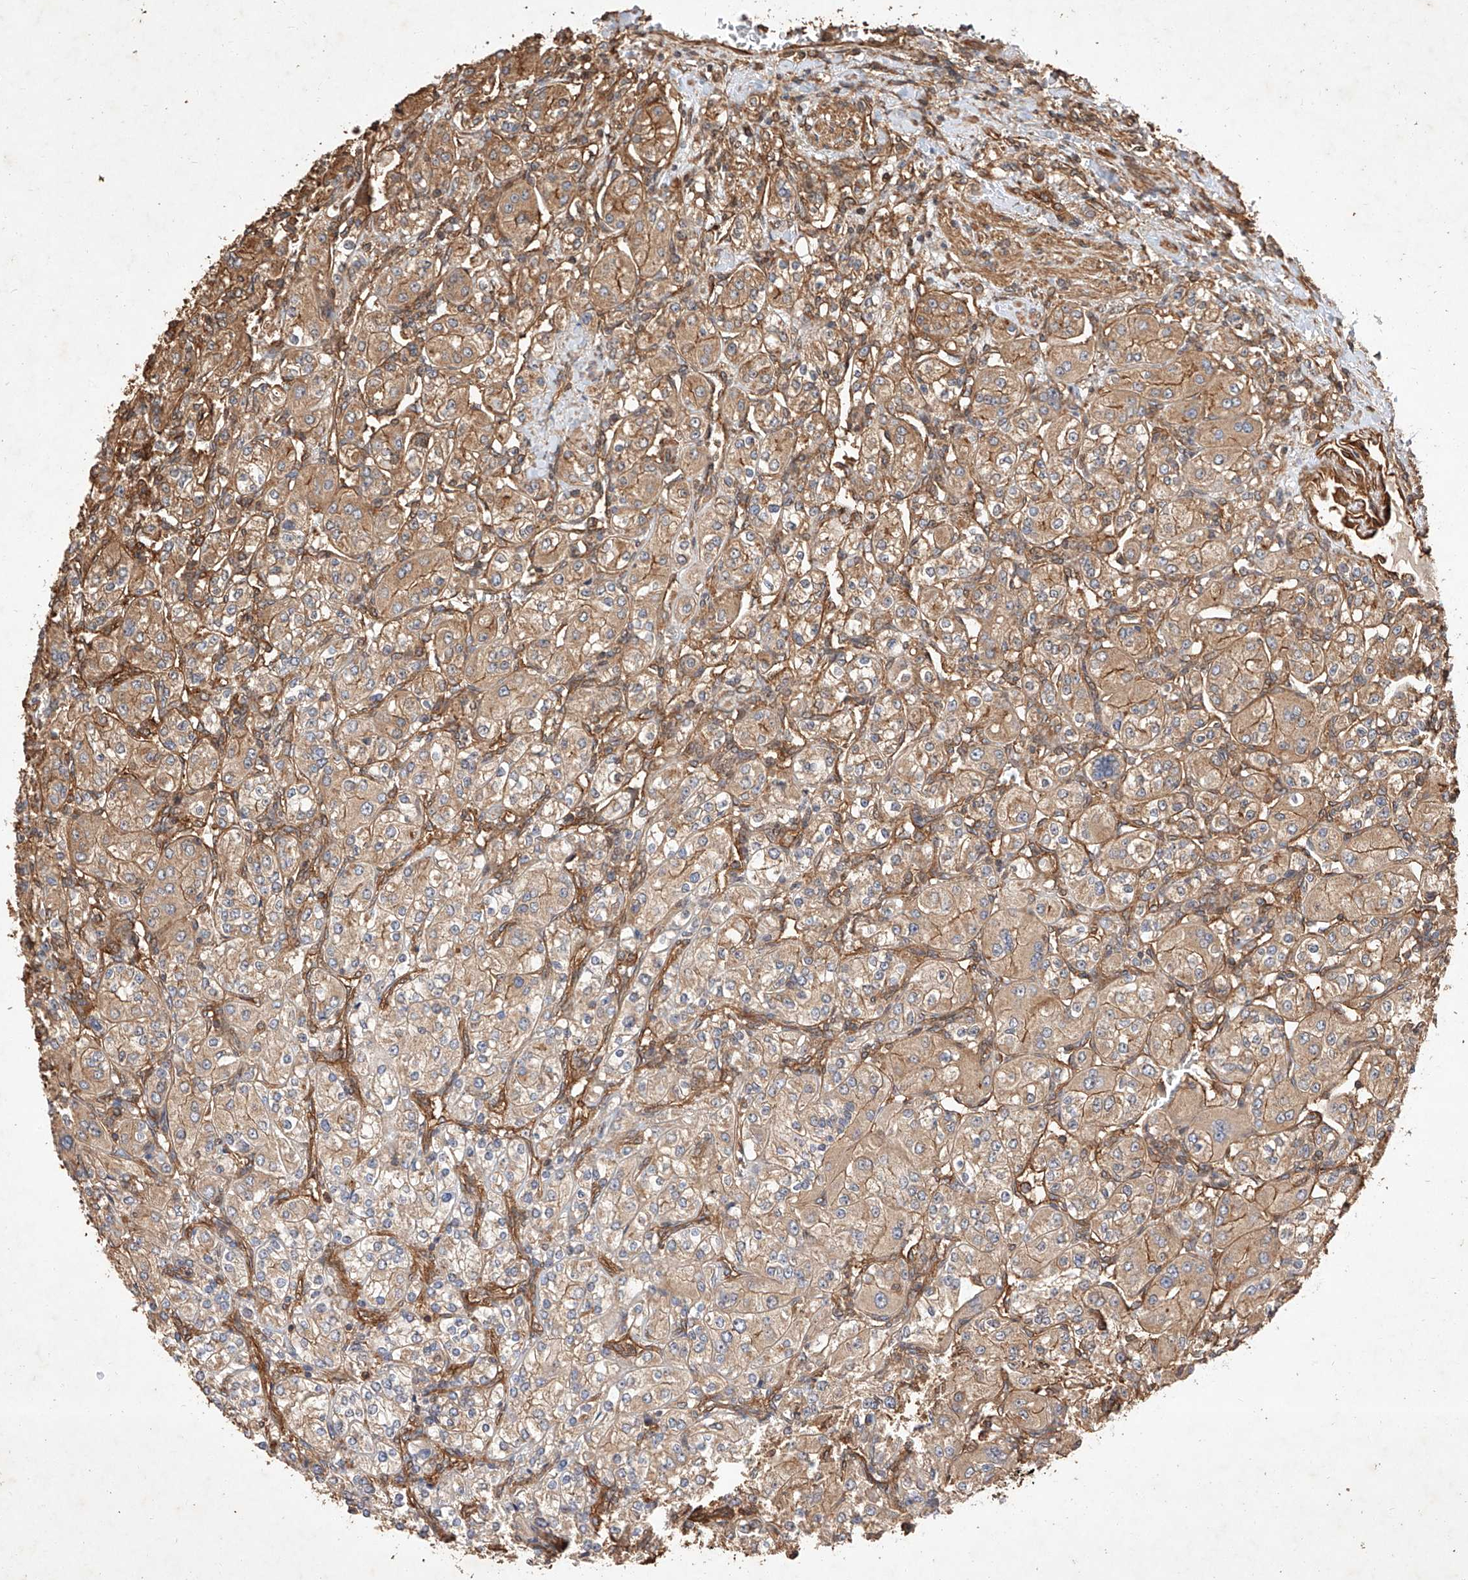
{"staining": {"intensity": "moderate", "quantity": ">75%", "location": "cytoplasmic/membranous"}, "tissue": "renal cancer", "cell_type": "Tumor cells", "image_type": "cancer", "snomed": [{"axis": "morphology", "description": "Adenocarcinoma, NOS"}, {"axis": "topography", "description": "Kidney"}], "caption": "Tumor cells display medium levels of moderate cytoplasmic/membranous positivity in about >75% of cells in human adenocarcinoma (renal). (Brightfield microscopy of DAB IHC at high magnification).", "gene": "GHDC", "patient": {"sex": "male", "age": 77}}